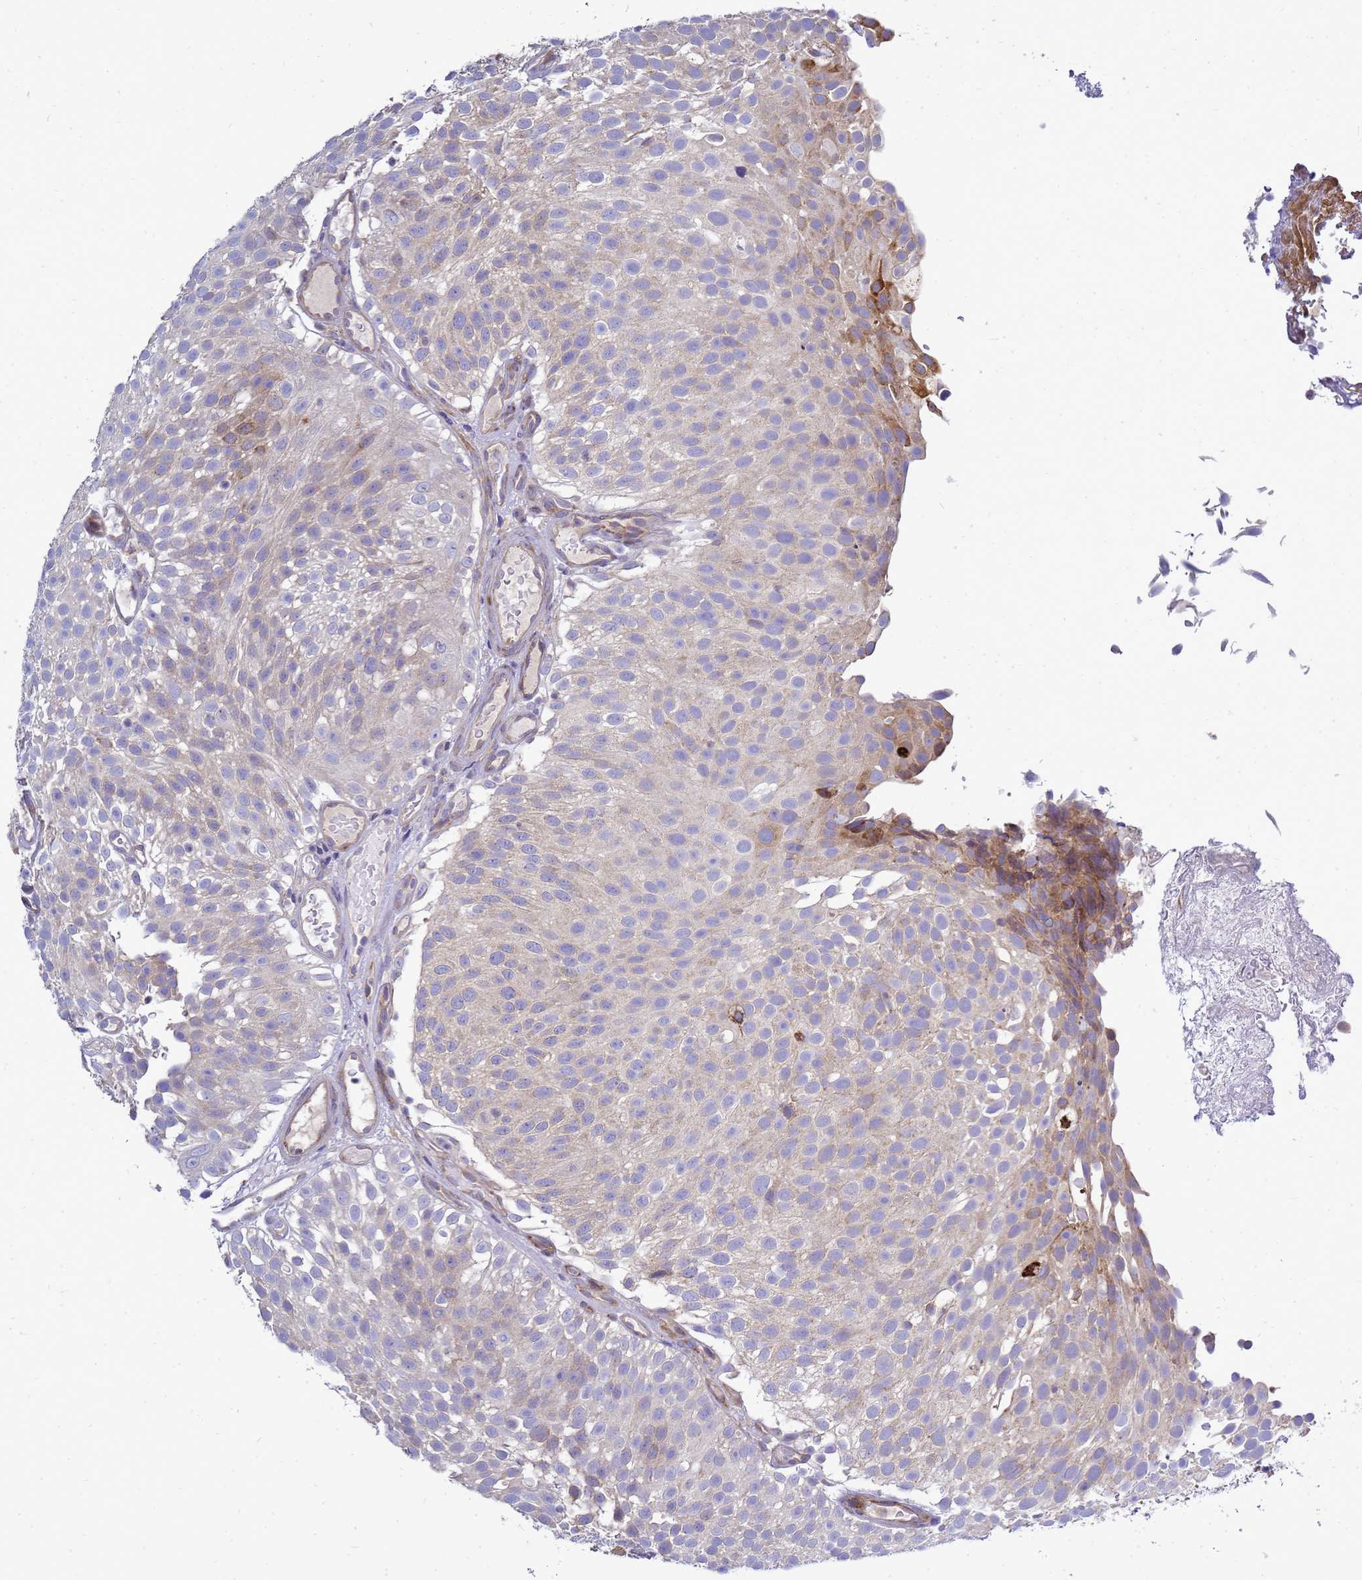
{"staining": {"intensity": "moderate", "quantity": "<25%", "location": "cytoplasmic/membranous"}, "tissue": "urothelial cancer", "cell_type": "Tumor cells", "image_type": "cancer", "snomed": [{"axis": "morphology", "description": "Urothelial carcinoma, Low grade"}, {"axis": "topography", "description": "Urinary bladder"}], "caption": "Immunohistochemistry staining of low-grade urothelial carcinoma, which displays low levels of moderate cytoplasmic/membranous expression in approximately <25% of tumor cells indicating moderate cytoplasmic/membranous protein positivity. The staining was performed using DAB (brown) for protein detection and nuclei were counterstained in hematoxylin (blue).", "gene": "MON1B", "patient": {"sex": "male", "age": 78}}